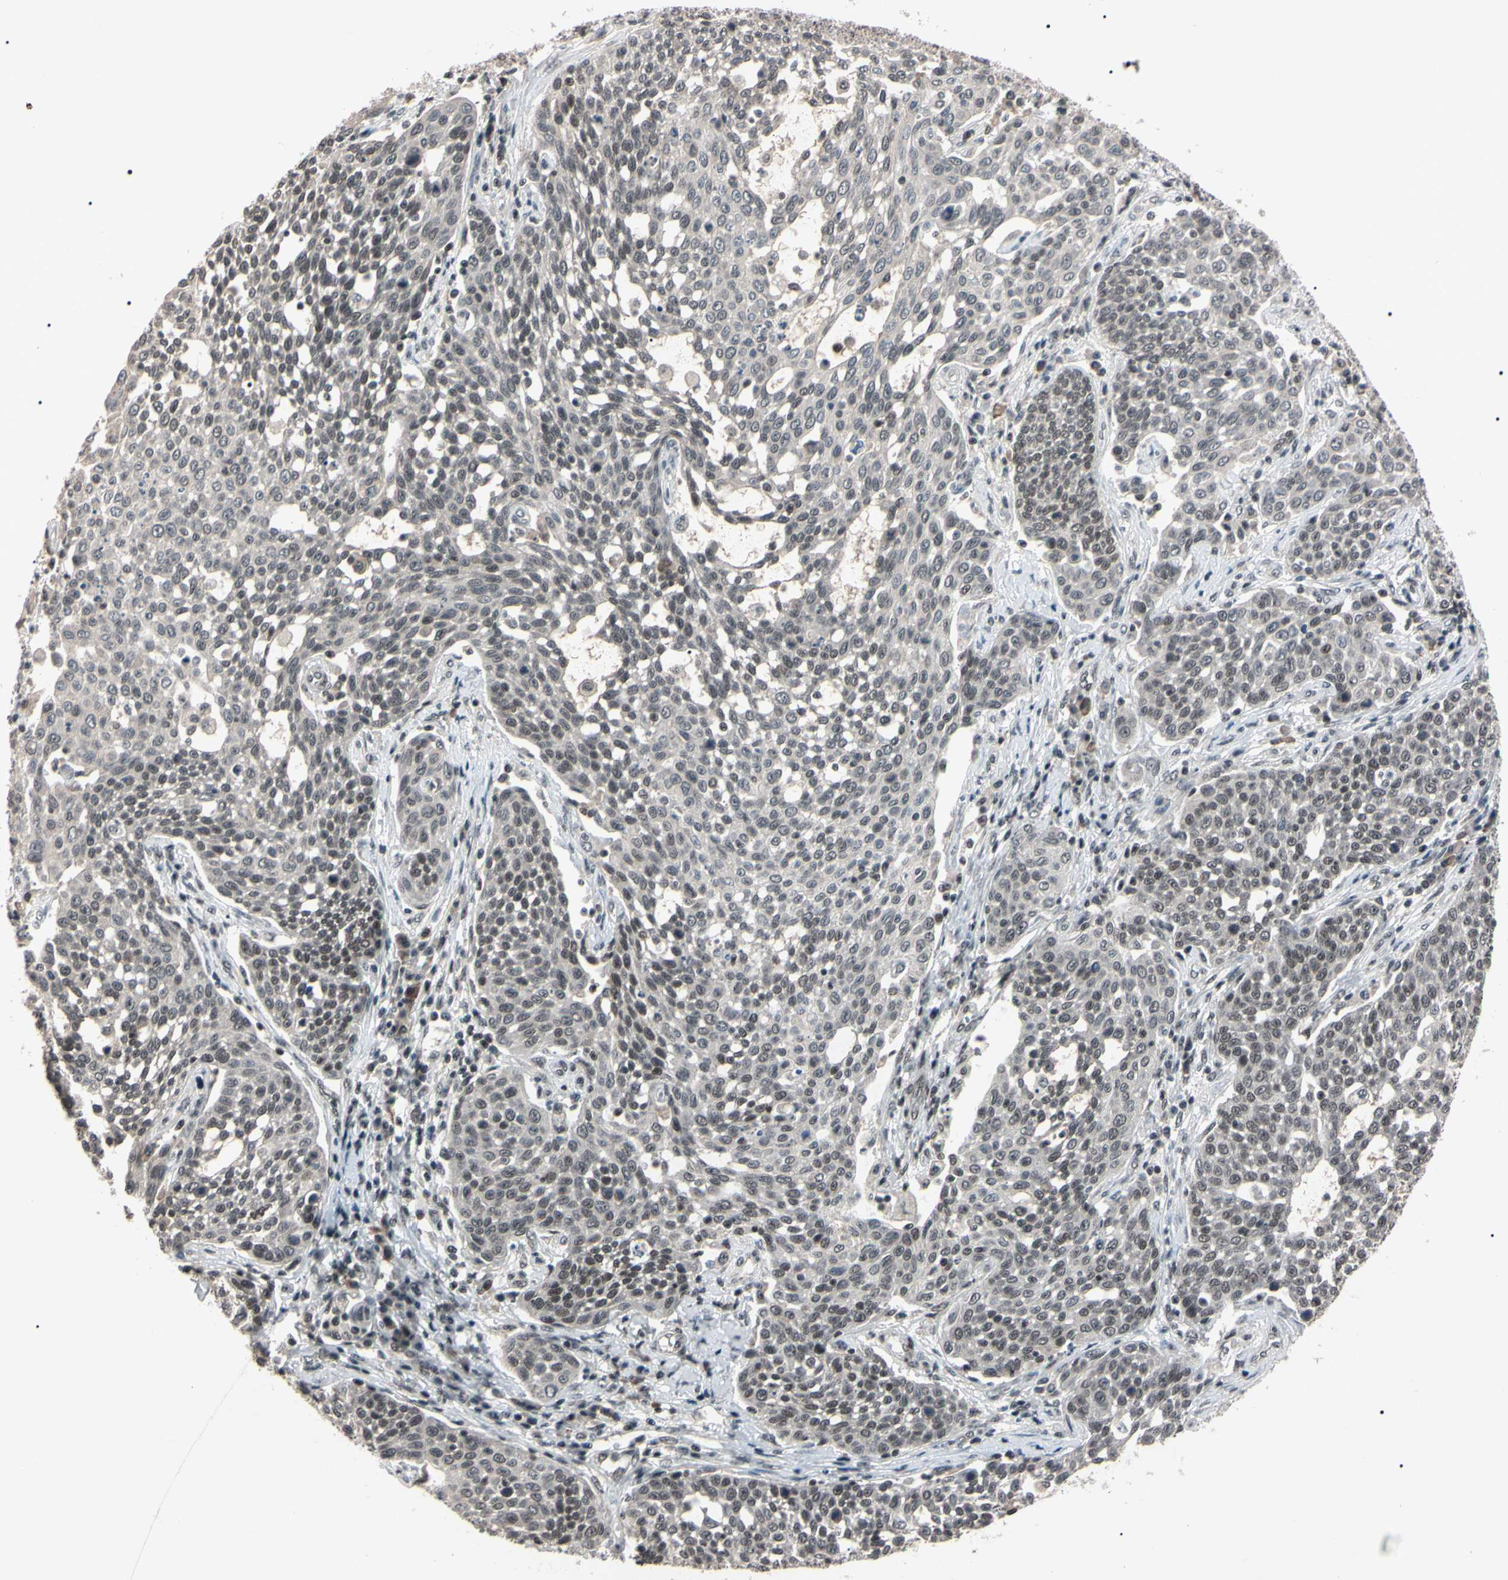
{"staining": {"intensity": "moderate", "quantity": "25%-75%", "location": "nuclear"}, "tissue": "cervical cancer", "cell_type": "Tumor cells", "image_type": "cancer", "snomed": [{"axis": "morphology", "description": "Squamous cell carcinoma, NOS"}, {"axis": "topography", "description": "Cervix"}], "caption": "This is a photomicrograph of immunohistochemistry (IHC) staining of squamous cell carcinoma (cervical), which shows moderate positivity in the nuclear of tumor cells.", "gene": "YY1", "patient": {"sex": "female", "age": 34}}